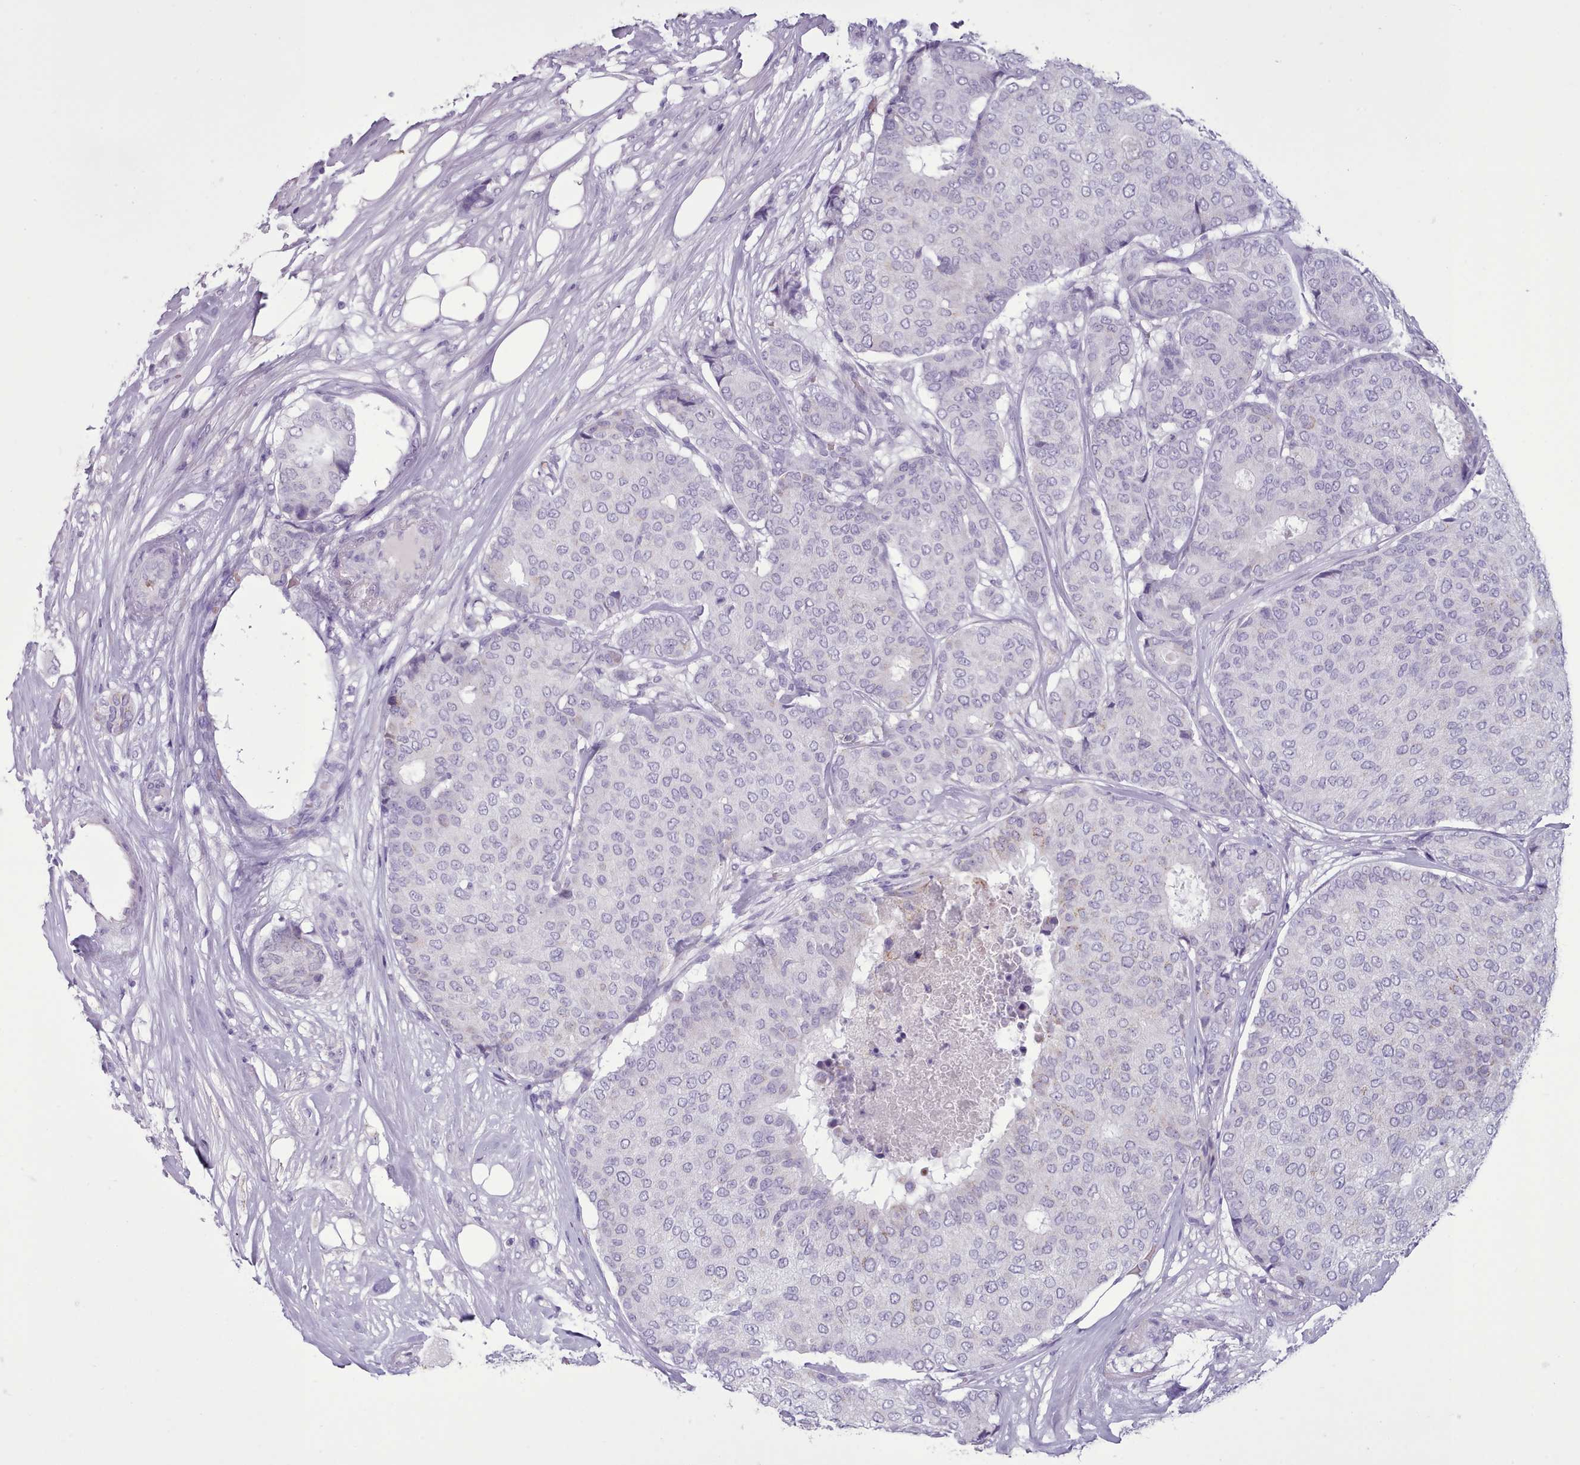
{"staining": {"intensity": "negative", "quantity": "none", "location": "none"}, "tissue": "breast cancer", "cell_type": "Tumor cells", "image_type": "cancer", "snomed": [{"axis": "morphology", "description": "Duct carcinoma"}, {"axis": "topography", "description": "Breast"}], "caption": "Micrograph shows no protein expression in tumor cells of invasive ductal carcinoma (breast) tissue.", "gene": "AK4", "patient": {"sex": "female", "age": 75}}